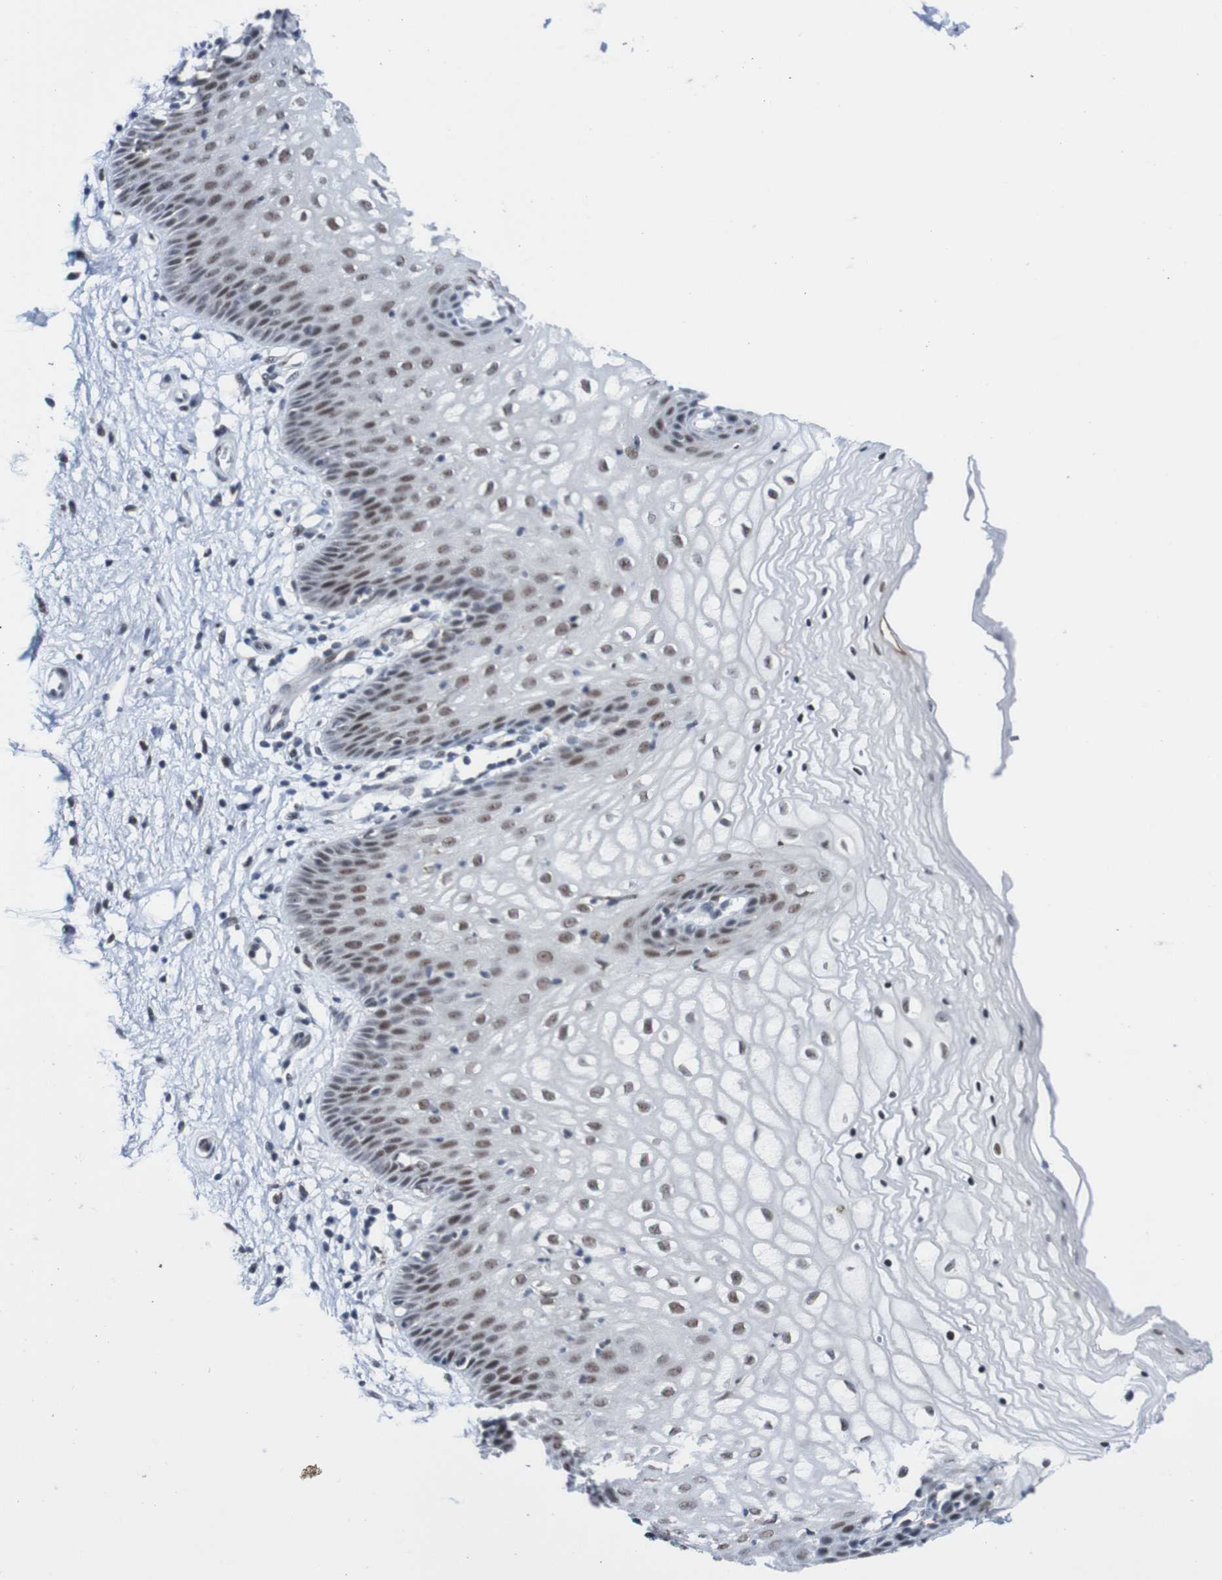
{"staining": {"intensity": "moderate", "quantity": "25%-75%", "location": "nuclear"}, "tissue": "vagina", "cell_type": "Squamous epithelial cells", "image_type": "normal", "snomed": [{"axis": "morphology", "description": "Normal tissue, NOS"}, {"axis": "topography", "description": "Vagina"}], "caption": "Protein expression analysis of benign human vagina reveals moderate nuclear expression in approximately 25%-75% of squamous epithelial cells. (brown staining indicates protein expression, while blue staining denotes nuclei).", "gene": "CDC5L", "patient": {"sex": "female", "age": 34}}